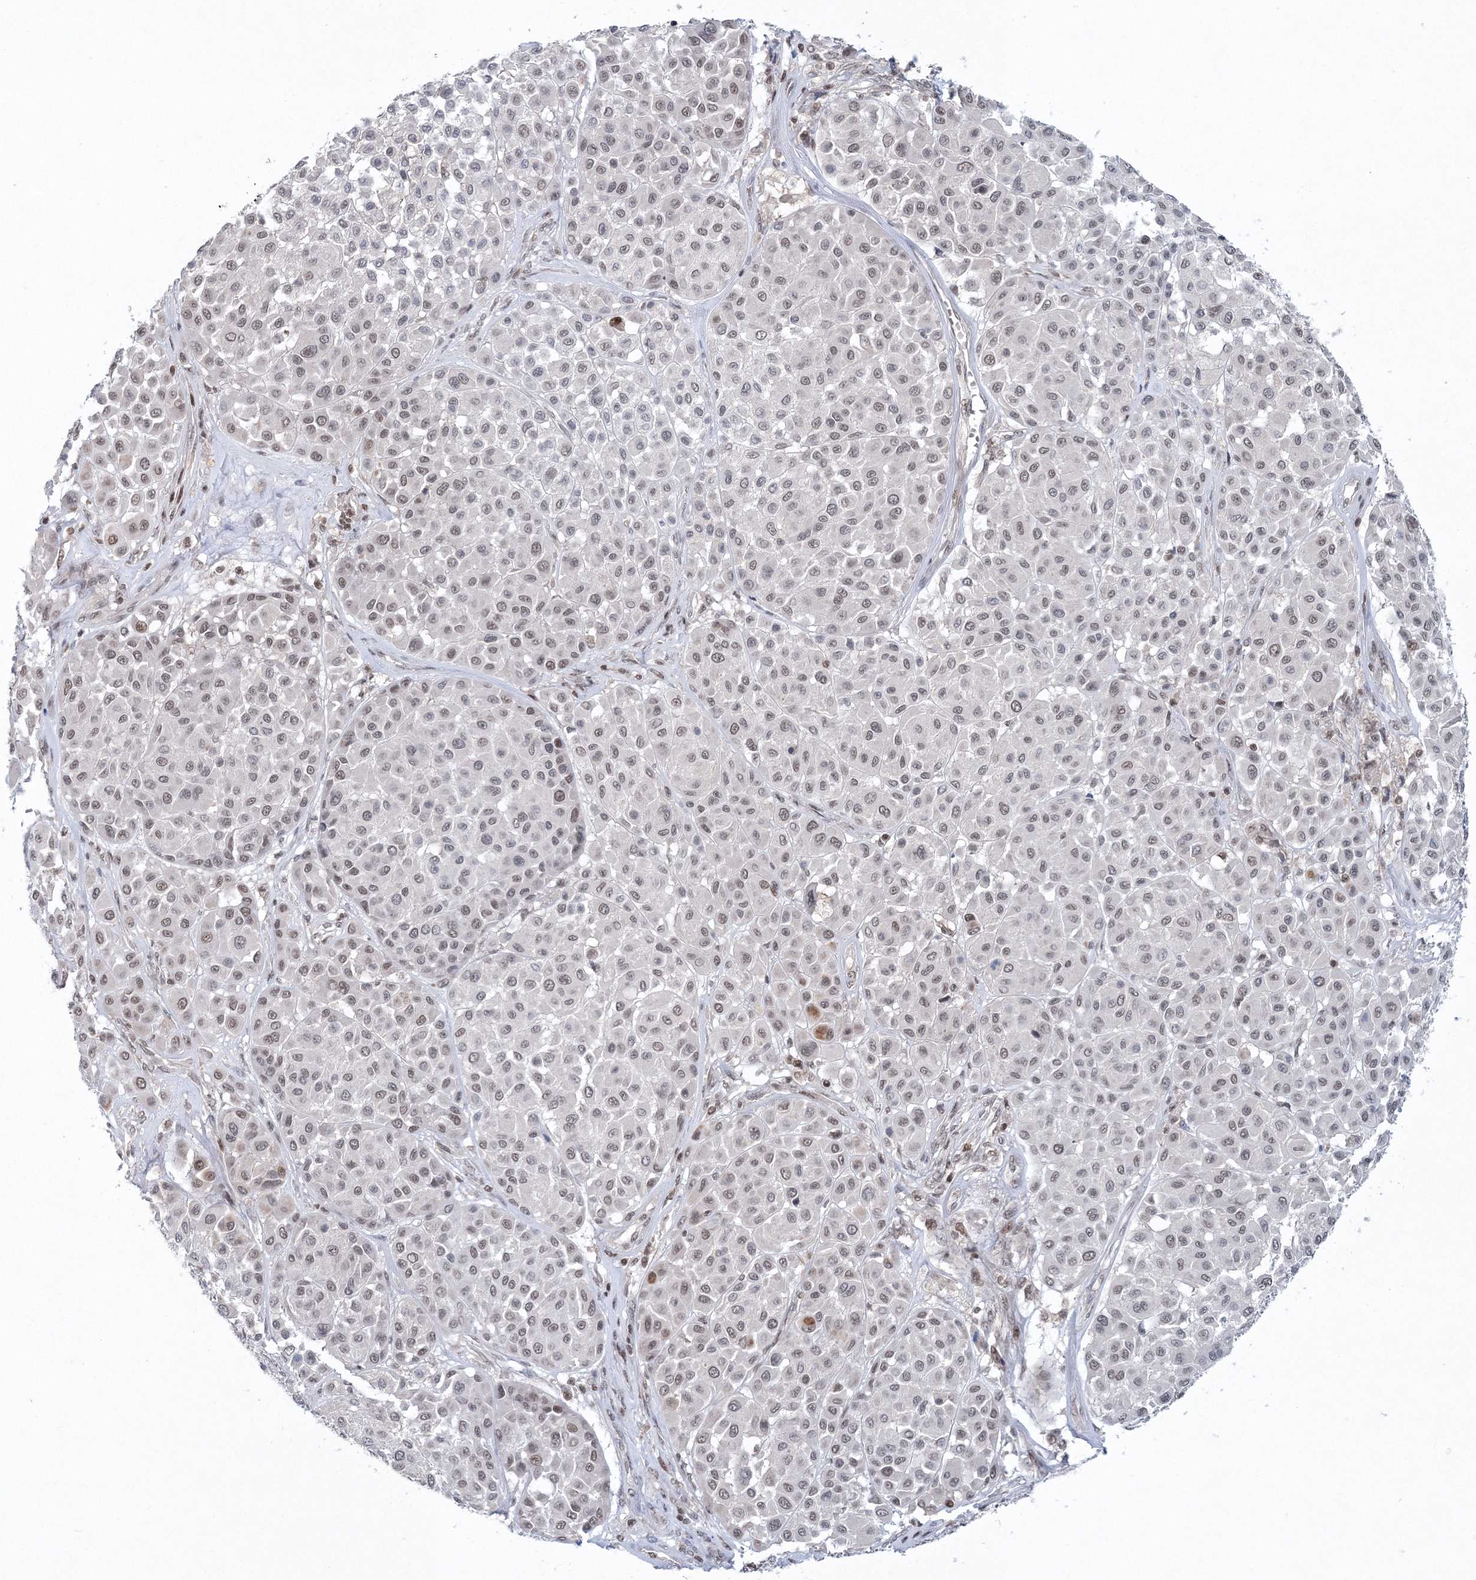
{"staining": {"intensity": "weak", "quantity": "25%-75%", "location": "nuclear"}, "tissue": "melanoma", "cell_type": "Tumor cells", "image_type": "cancer", "snomed": [{"axis": "morphology", "description": "Malignant melanoma, Metastatic site"}, {"axis": "topography", "description": "Soft tissue"}], "caption": "Protein analysis of malignant melanoma (metastatic site) tissue displays weak nuclear positivity in approximately 25%-75% of tumor cells. The protein of interest is stained brown, and the nuclei are stained in blue (DAB (3,3'-diaminobenzidine) IHC with brightfield microscopy, high magnification).", "gene": "PDS5A", "patient": {"sex": "male", "age": 41}}